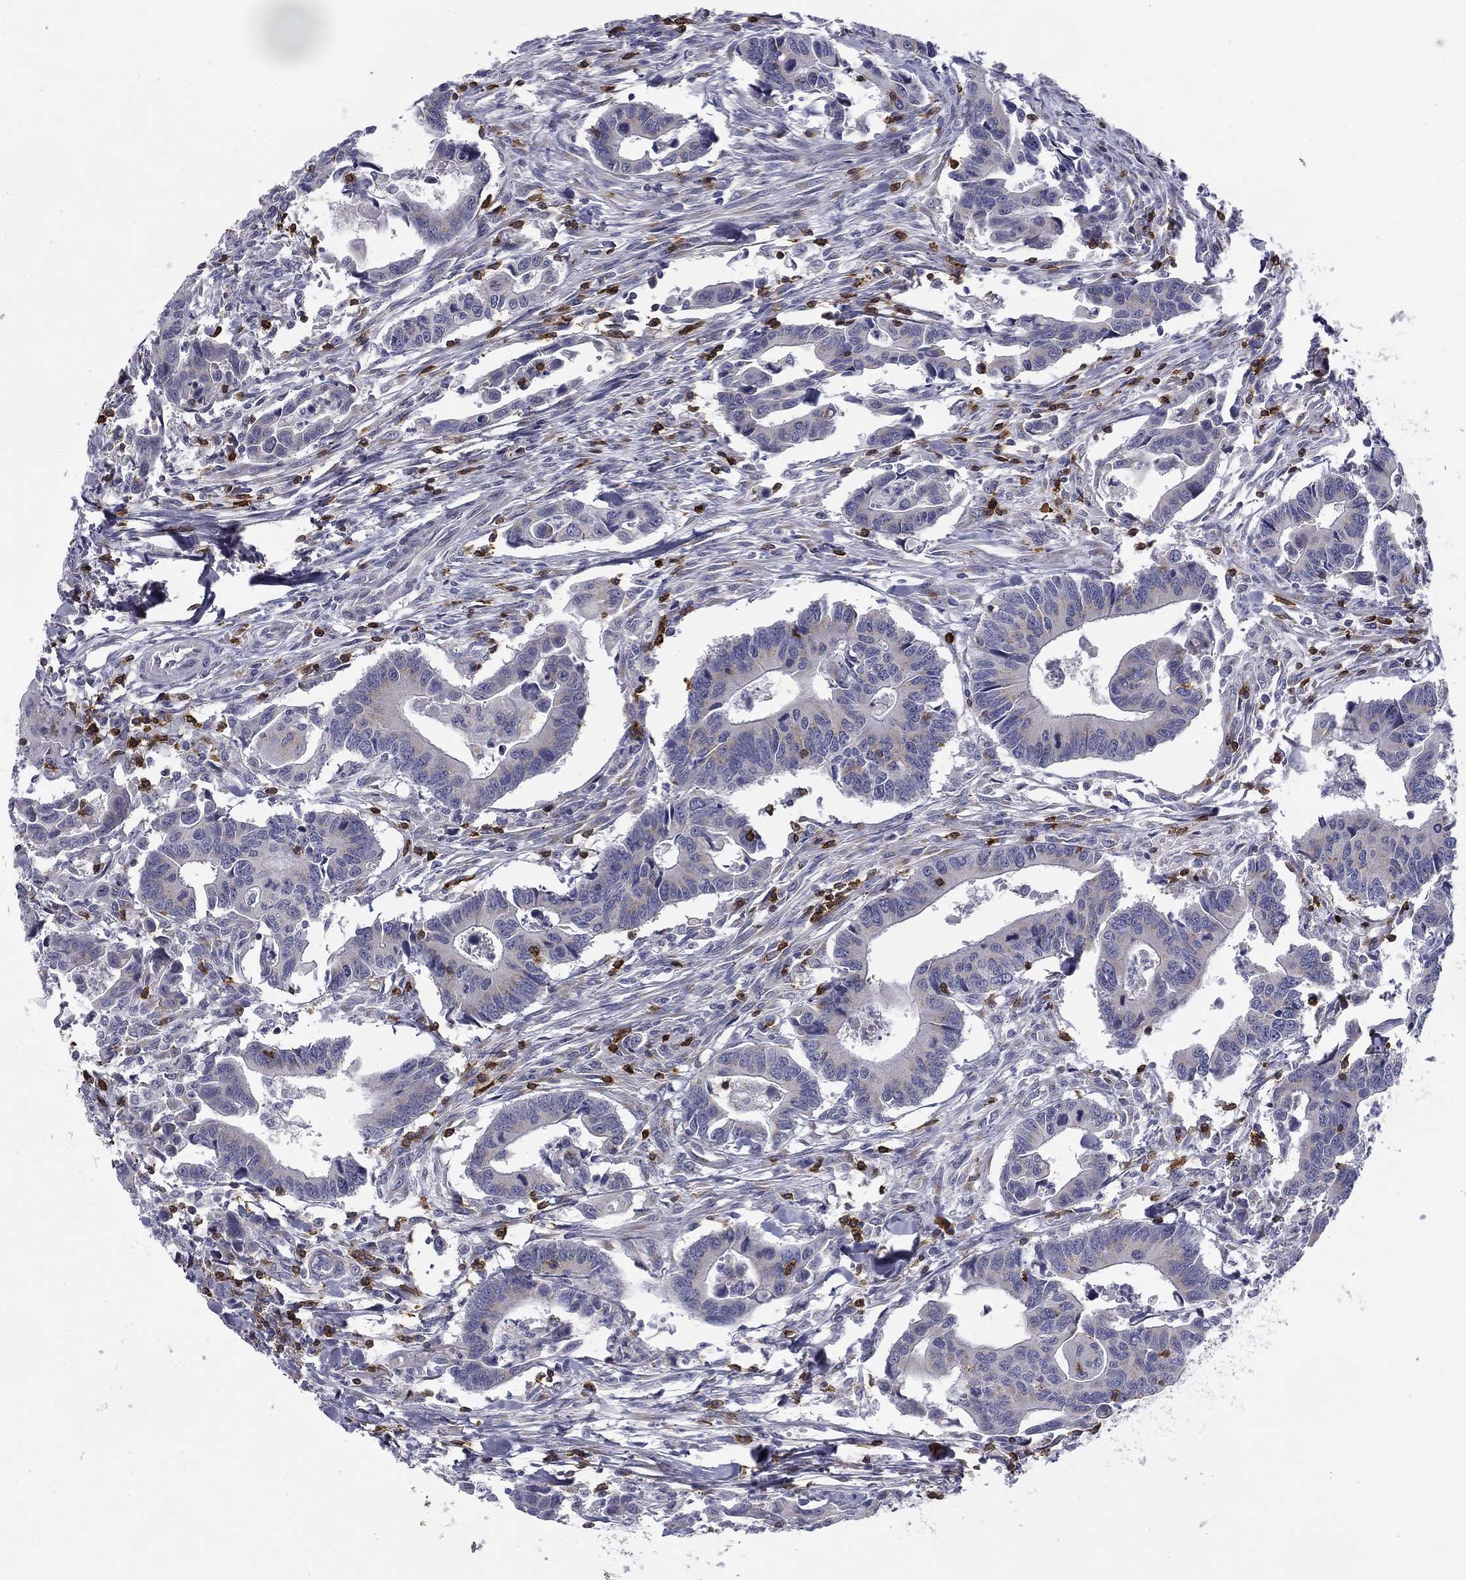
{"staining": {"intensity": "weak", "quantity": "<25%", "location": "cytoplasmic/membranous"}, "tissue": "colorectal cancer", "cell_type": "Tumor cells", "image_type": "cancer", "snomed": [{"axis": "morphology", "description": "Adenocarcinoma, NOS"}, {"axis": "topography", "description": "Rectum"}], "caption": "Tumor cells are negative for protein expression in human colorectal cancer (adenocarcinoma).", "gene": "TRAT1", "patient": {"sex": "male", "age": 67}}